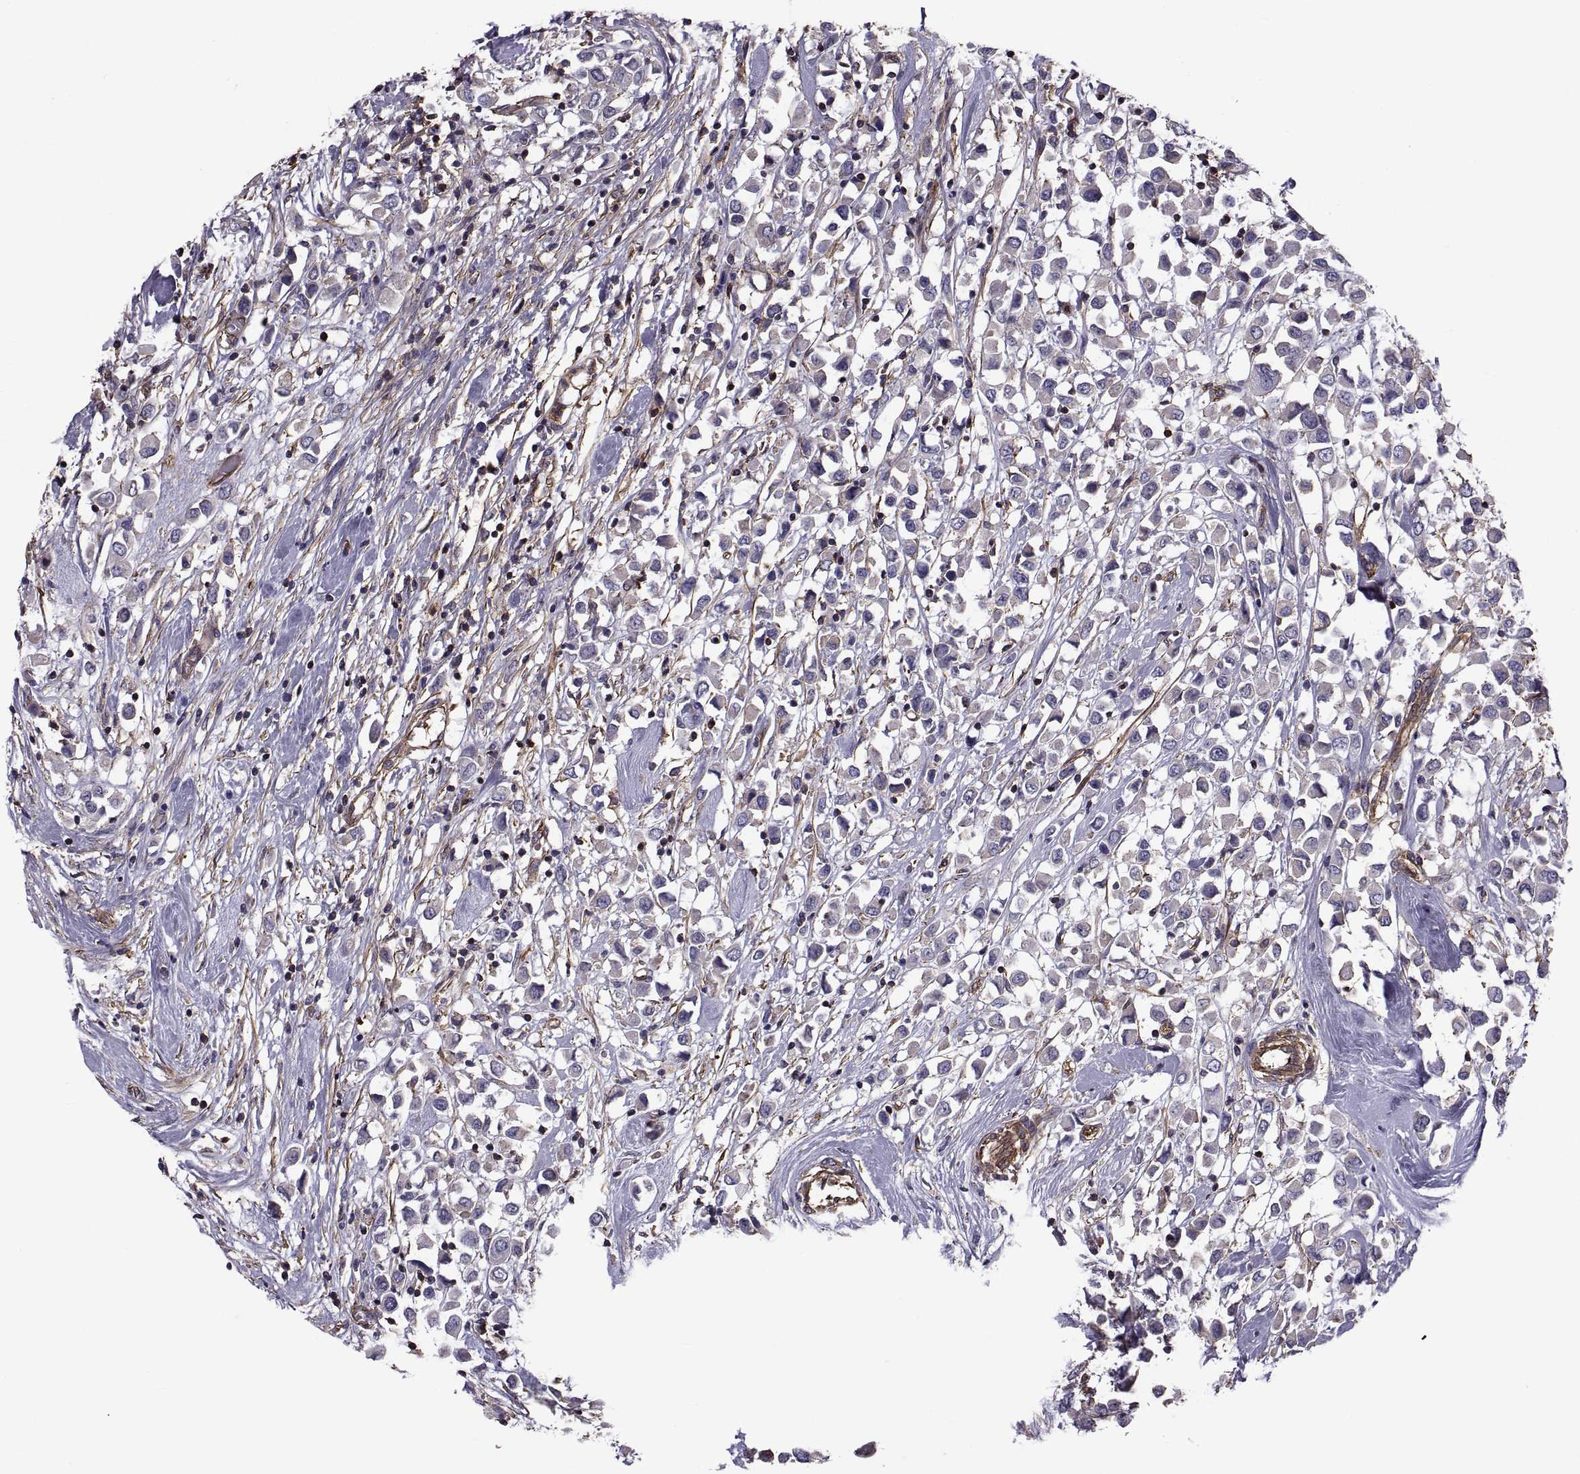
{"staining": {"intensity": "negative", "quantity": "none", "location": "none"}, "tissue": "breast cancer", "cell_type": "Tumor cells", "image_type": "cancer", "snomed": [{"axis": "morphology", "description": "Duct carcinoma"}, {"axis": "topography", "description": "Breast"}], "caption": "IHC image of human breast cancer stained for a protein (brown), which displays no expression in tumor cells.", "gene": "MYH9", "patient": {"sex": "female", "age": 61}}